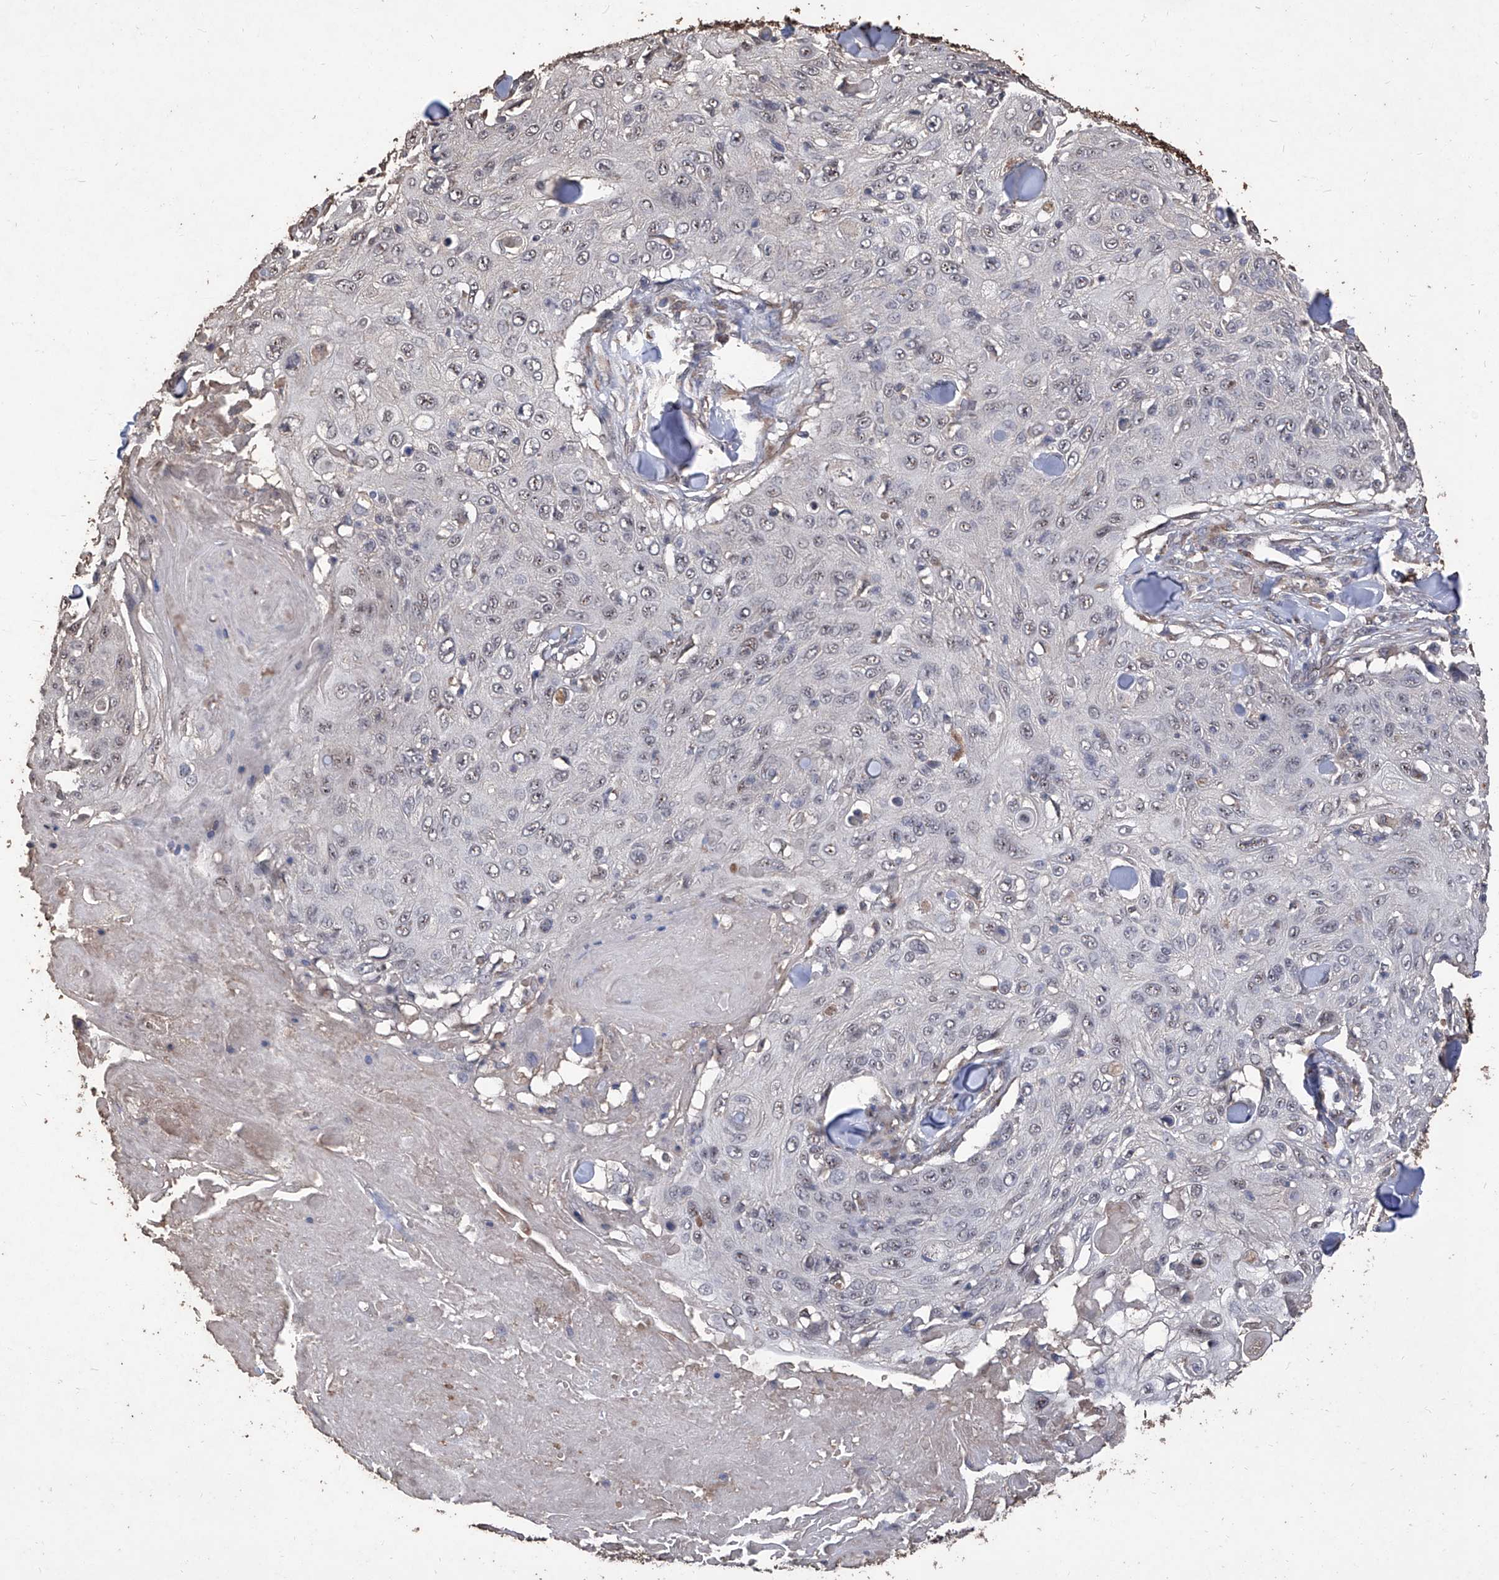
{"staining": {"intensity": "negative", "quantity": "none", "location": "none"}, "tissue": "skin cancer", "cell_type": "Tumor cells", "image_type": "cancer", "snomed": [{"axis": "morphology", "description": "Squamous cell carcinoma, NOS"}, {"axis": "topography", "description": "Skin"}], "caption": "A micrograph of skin squamous cell carcinoma stained for a protein exhibits no brown staining in tumor cells.", "gene": "EML1", "patient": {"sex": "male", "age": 86}}